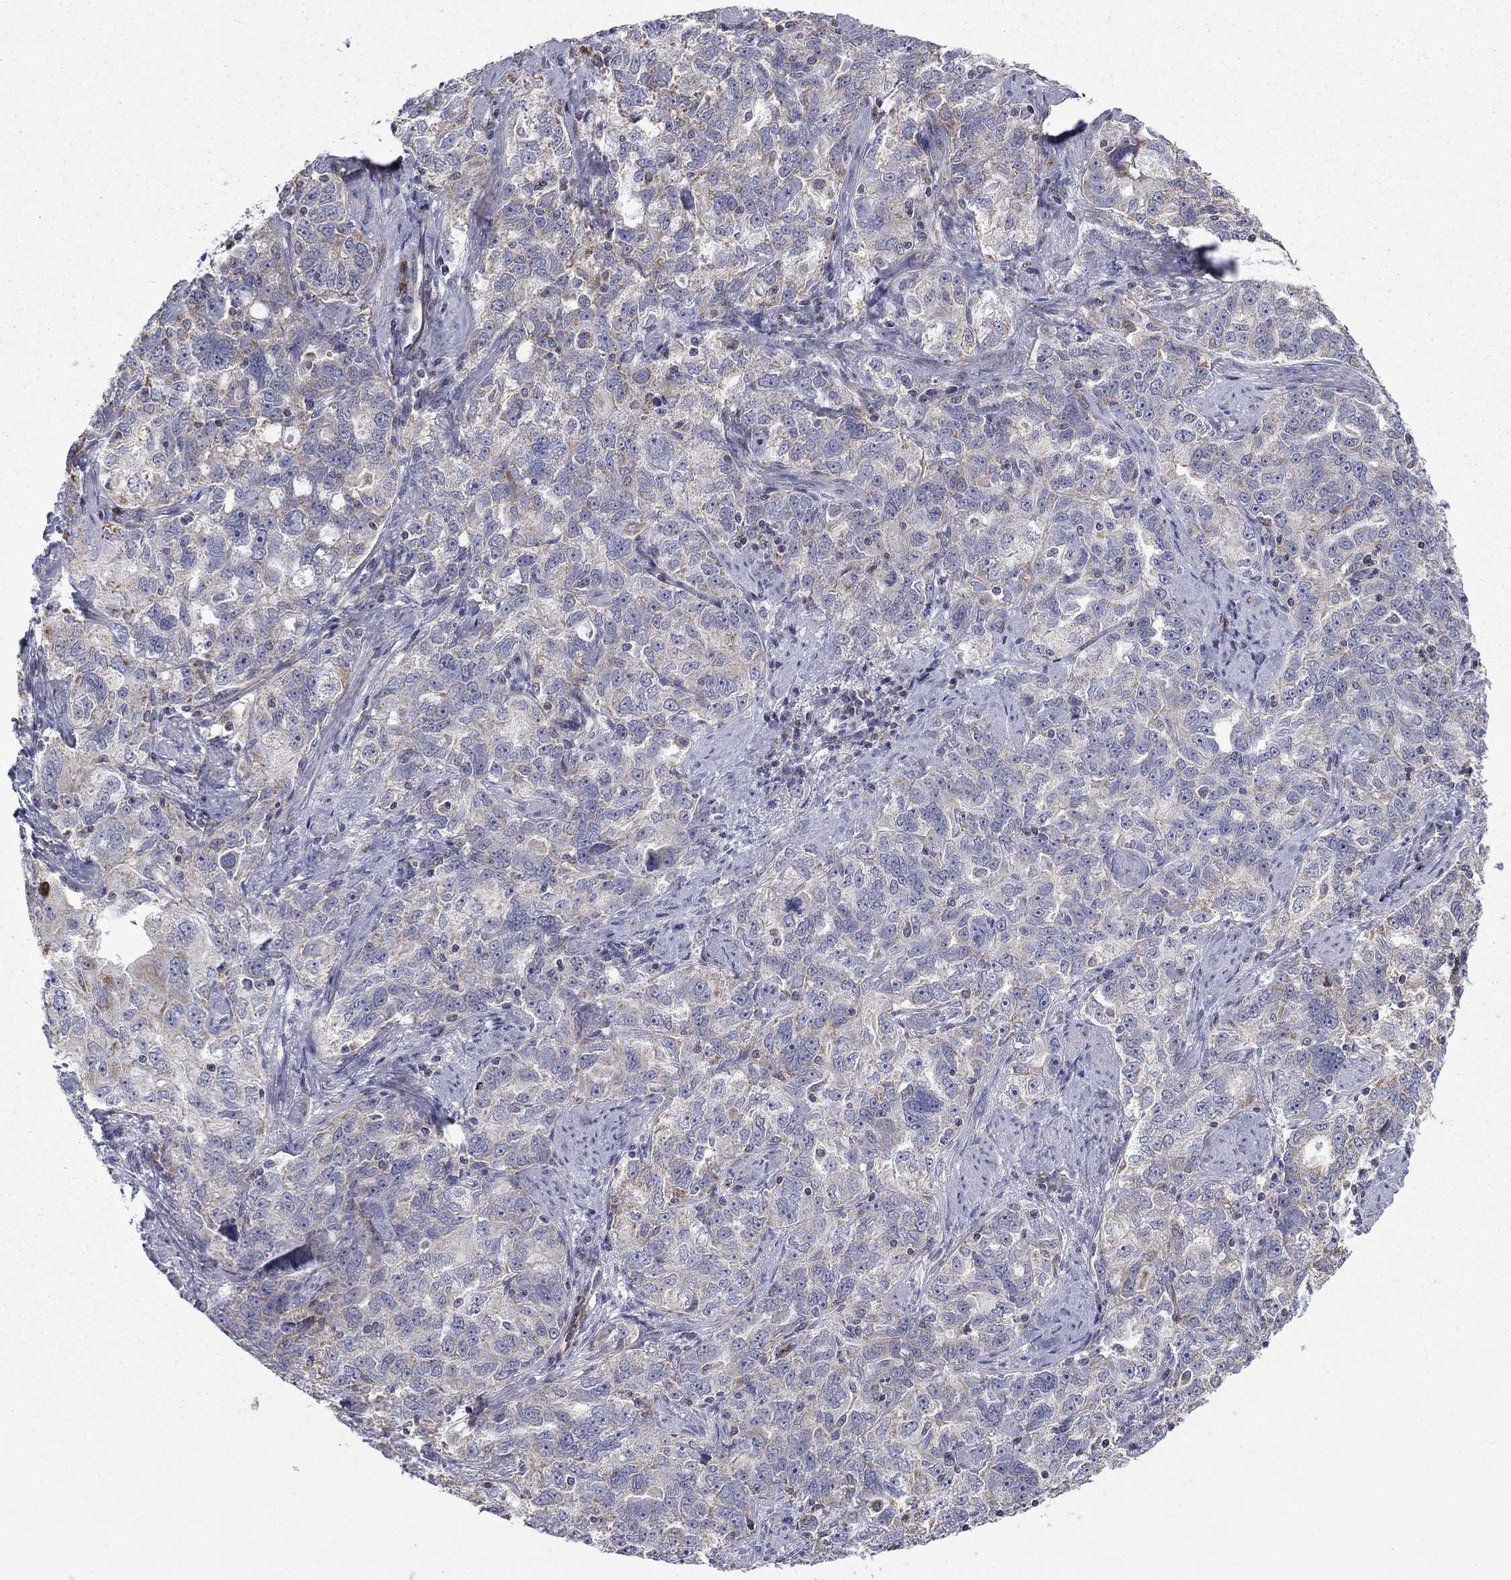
{"staining": {"intensity": "negative", "quantity": "none", "location": "none"}, "tissue": "ovarian cancer", "cell_type": "Tumor cells", "image_type": "cancer", "snomed": [{"axis": "morphology", "description": "Cystadenocarcinoma, serous, NOS"}, {"axis": "topography", "description": "Ovary"}], "caption": "Tumor cells show no significant staining in serous cystadenocarcinoma (ovarian). The staining is performed using DAB (3,3'-diaminobenzidine) brown chromogen with nuclei counter-stained in using hematoxylin.", "gene": "DOP1B", "patient": {"sex": "female", "age": 51}}